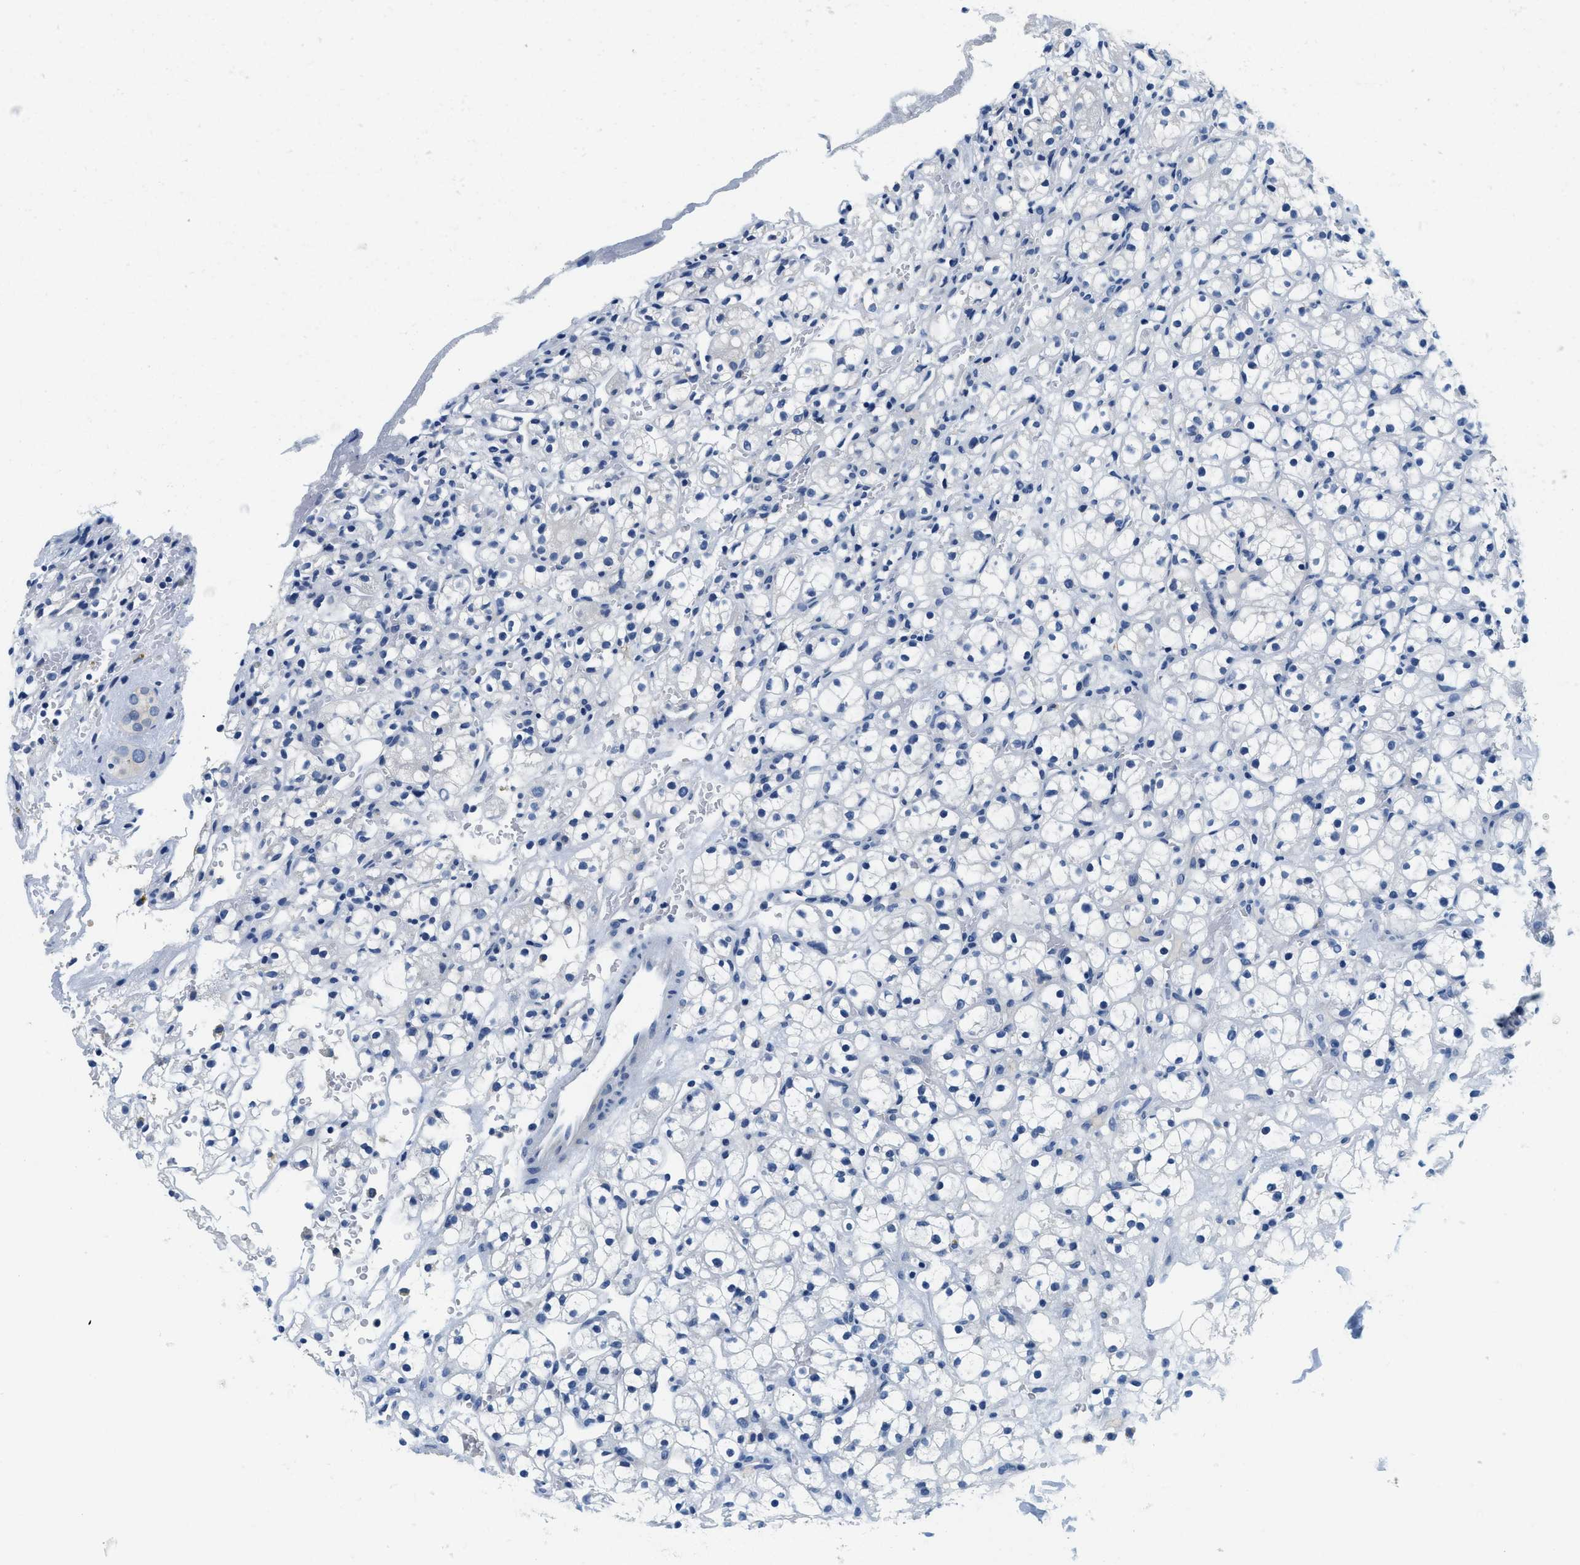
{"staining": {"intensity": "negative", "quantity": "none", "location": "none"}, "tissue": "renal cancer", "cell_type": "Tumor cells", "image_type": "cancer", "snomed": [{"axis": "morphology", "description": "Adenocarcinoma, NOS"}, {"axis": "topography", "description": "Kidney"}], "caption": "High magnification brightfield microscopy of renal cancer stained with DAB (3,3'-diaminobenzidine) (brown) and counterstained with hematoxylin (blue): tumor cells show no significant positivity.", "gene": "GSTM3", "patient": {"sex": "male", "age": 61}}